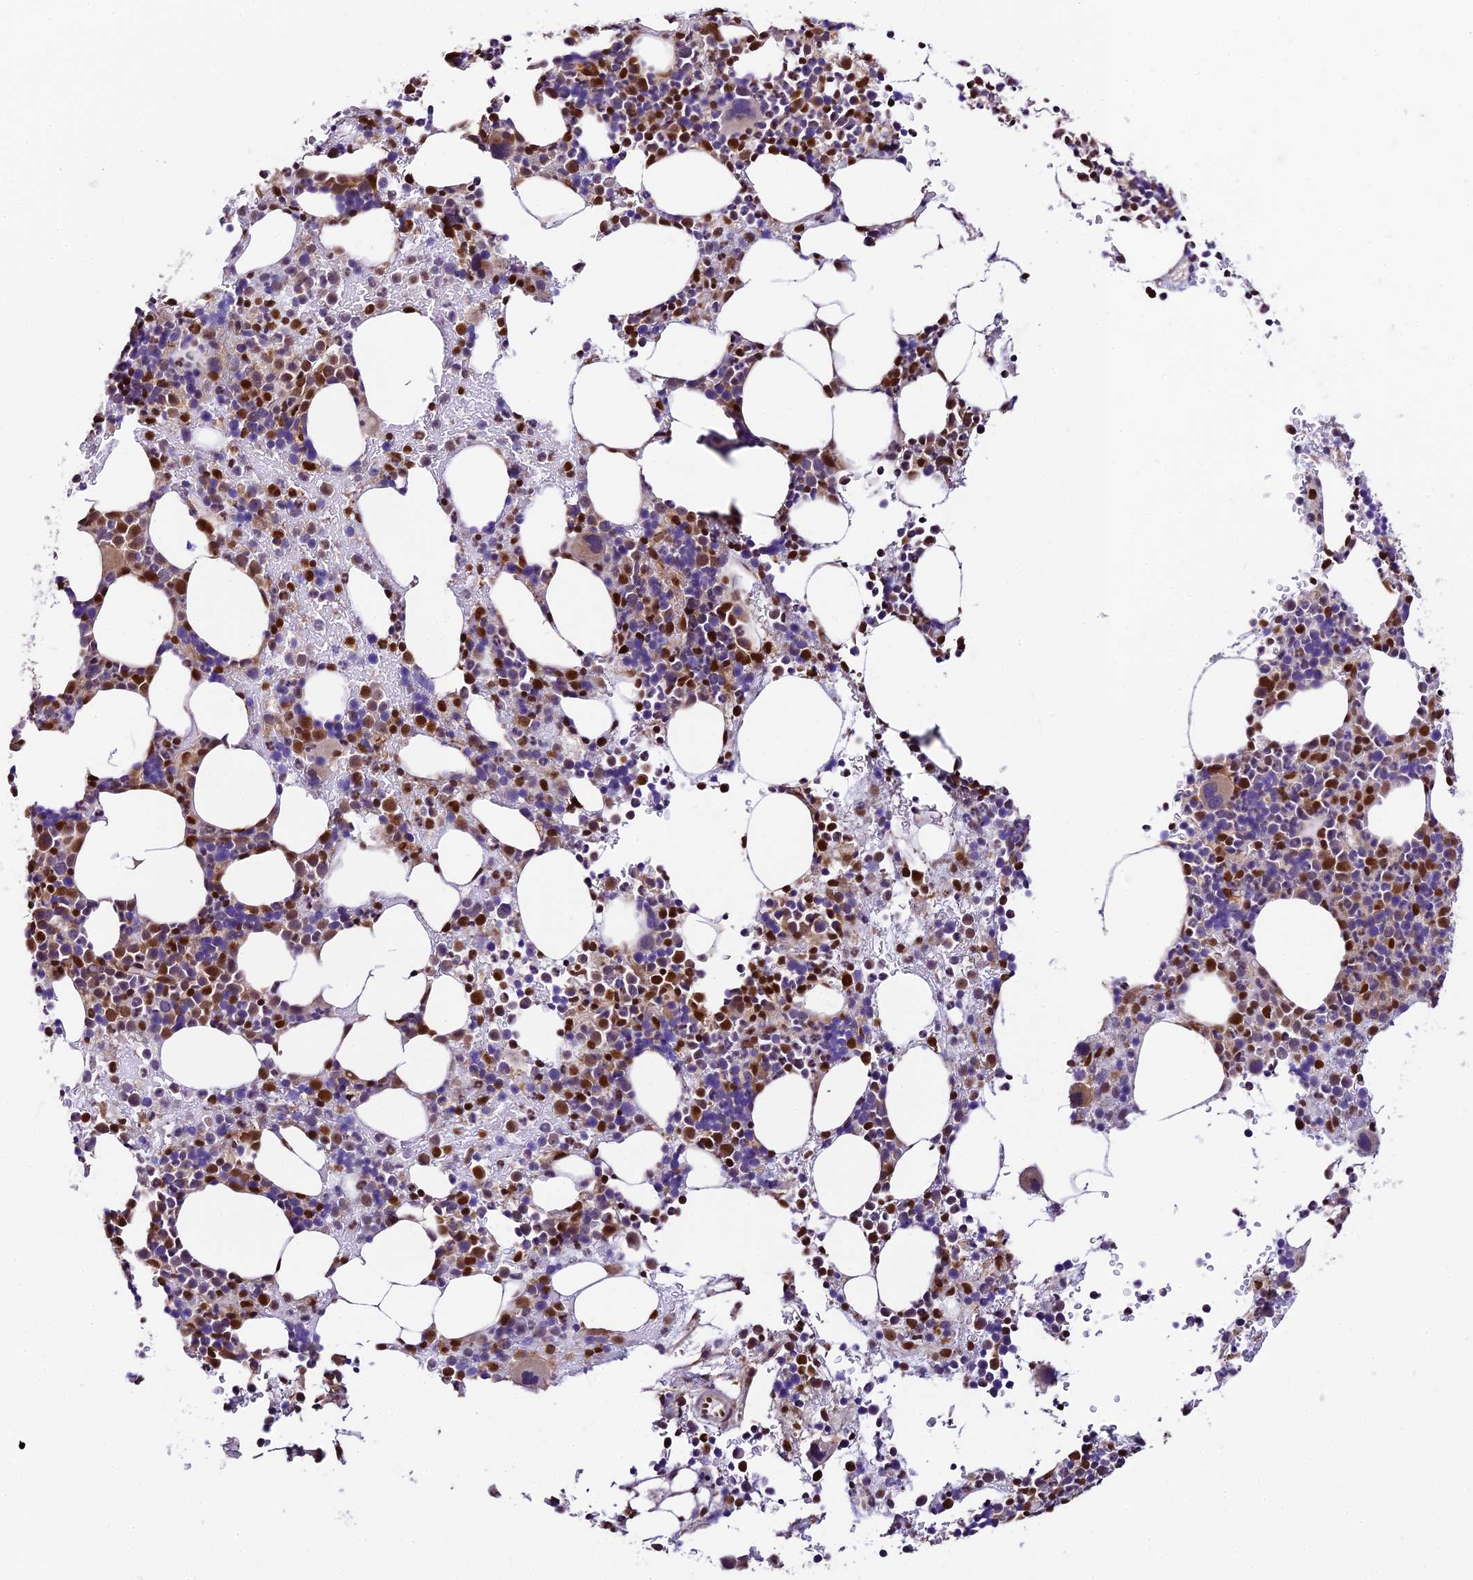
{"staining": {"intensity": "strong", "quantity": "25%-75%", "location": "nuclear"}, "tissue": "bone marrow", "cell_type": "Hematopoietic cells", "image_type": "normal", "snomed": [{"axis": "morphology", "description": "Normal tissue, NOS"}, {"axis": "topography", "description": "Bone marrow"}], "caption": "A brown stain highlights strong nuclear staining of a protein in hematopoietic cells of normal human bone marrow. The protein is shown in brown color, while the nuclei are stained blue.", "gene": "TRIM22", "patient": {"sex": "female", "age": 82}}